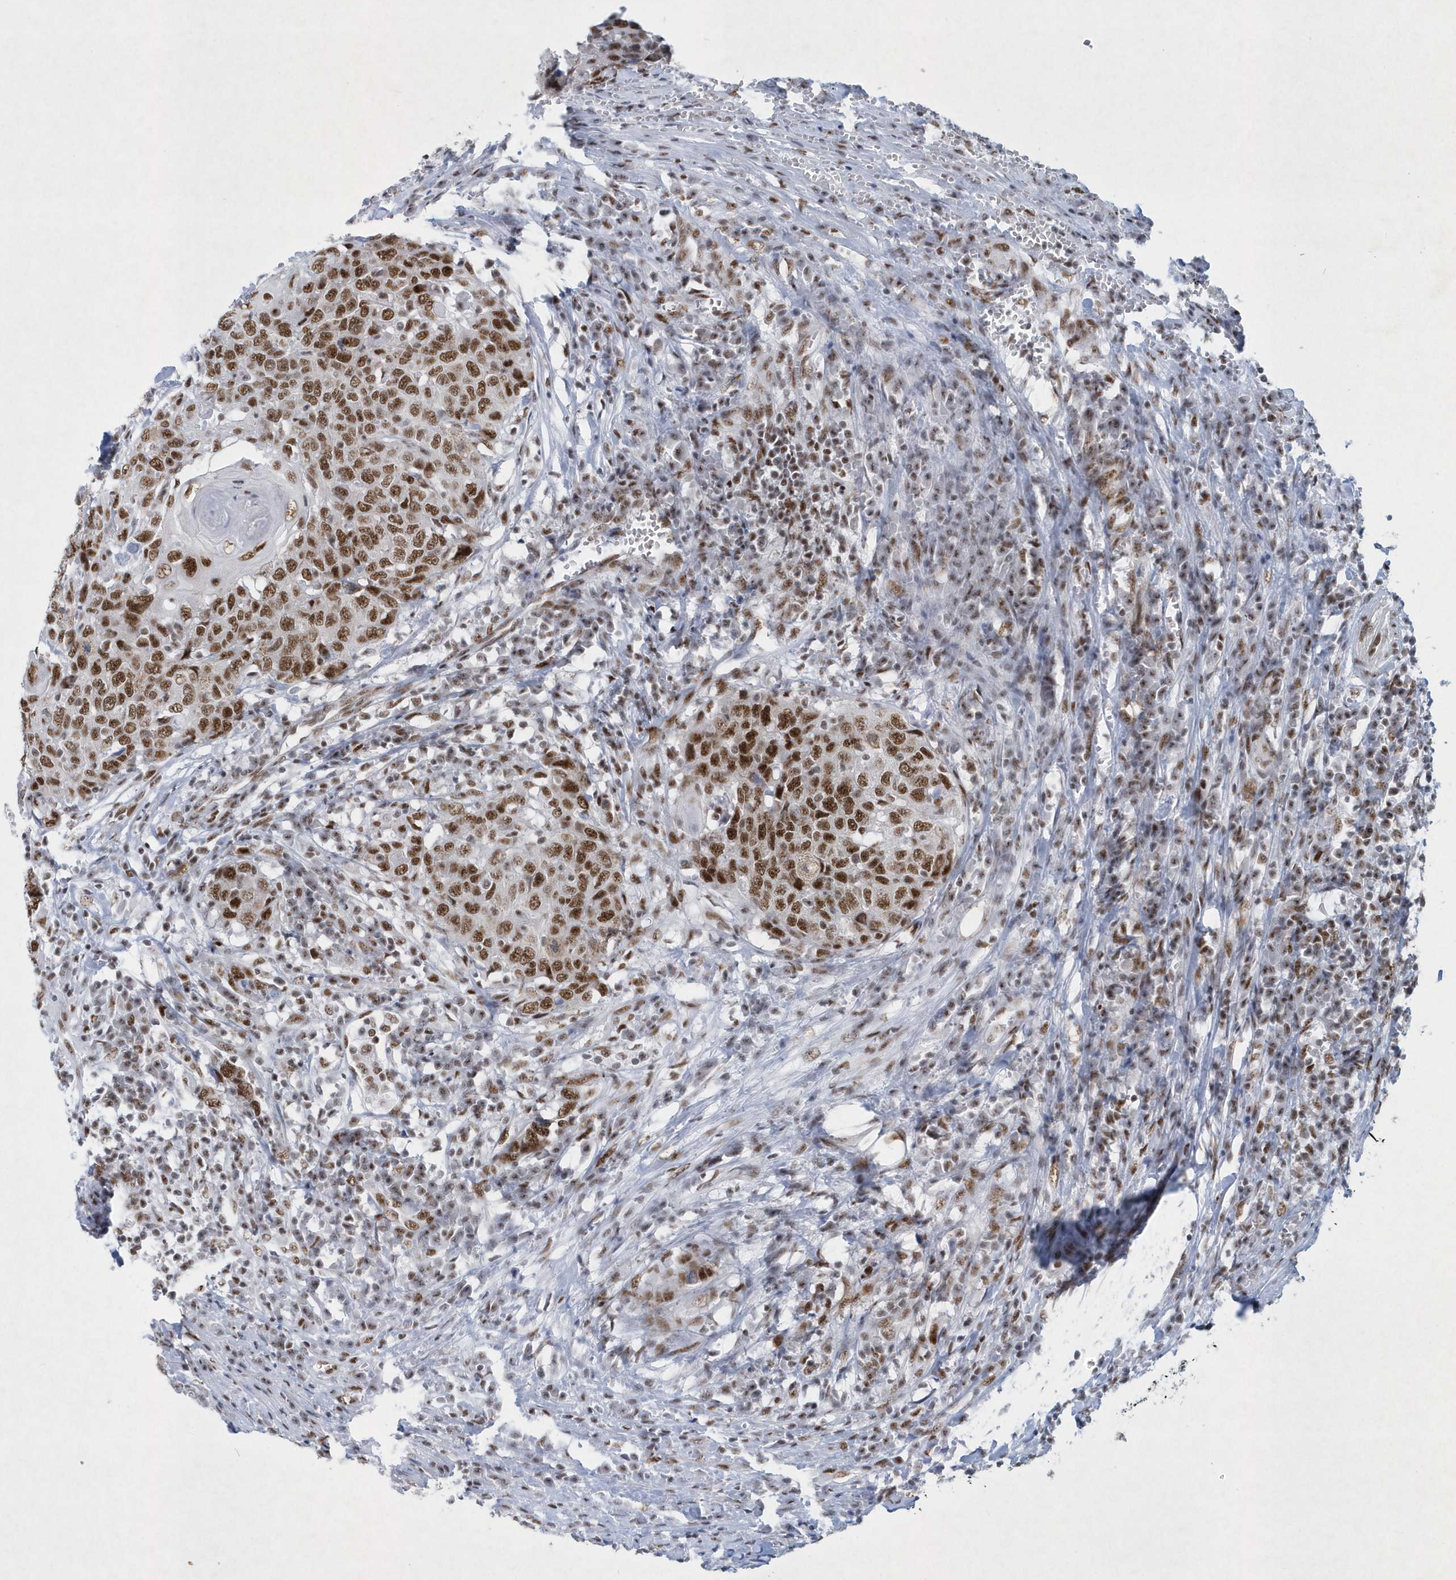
{"staining": {"intensity": "moderate", "quantity": ">75%", "location": "nuclear"}, "tissue": "head and neck cancer", "cell_type": "Tumor cells", "image_type": "cancer", "snomed": [{"axis": "morphology", "description": "Squamous cell carcinoma, NOS"}, {"axis": "topography", "description": "Head-Neck"}], "caption": "Brown immunohistochemical staining in human head and neck squamous cell carcinoma displays moderate nuclear expression in approximately >75% of tumor cells.", "gene": "DCLRE1A", "patient": {"sex": "male", "age": 66}}